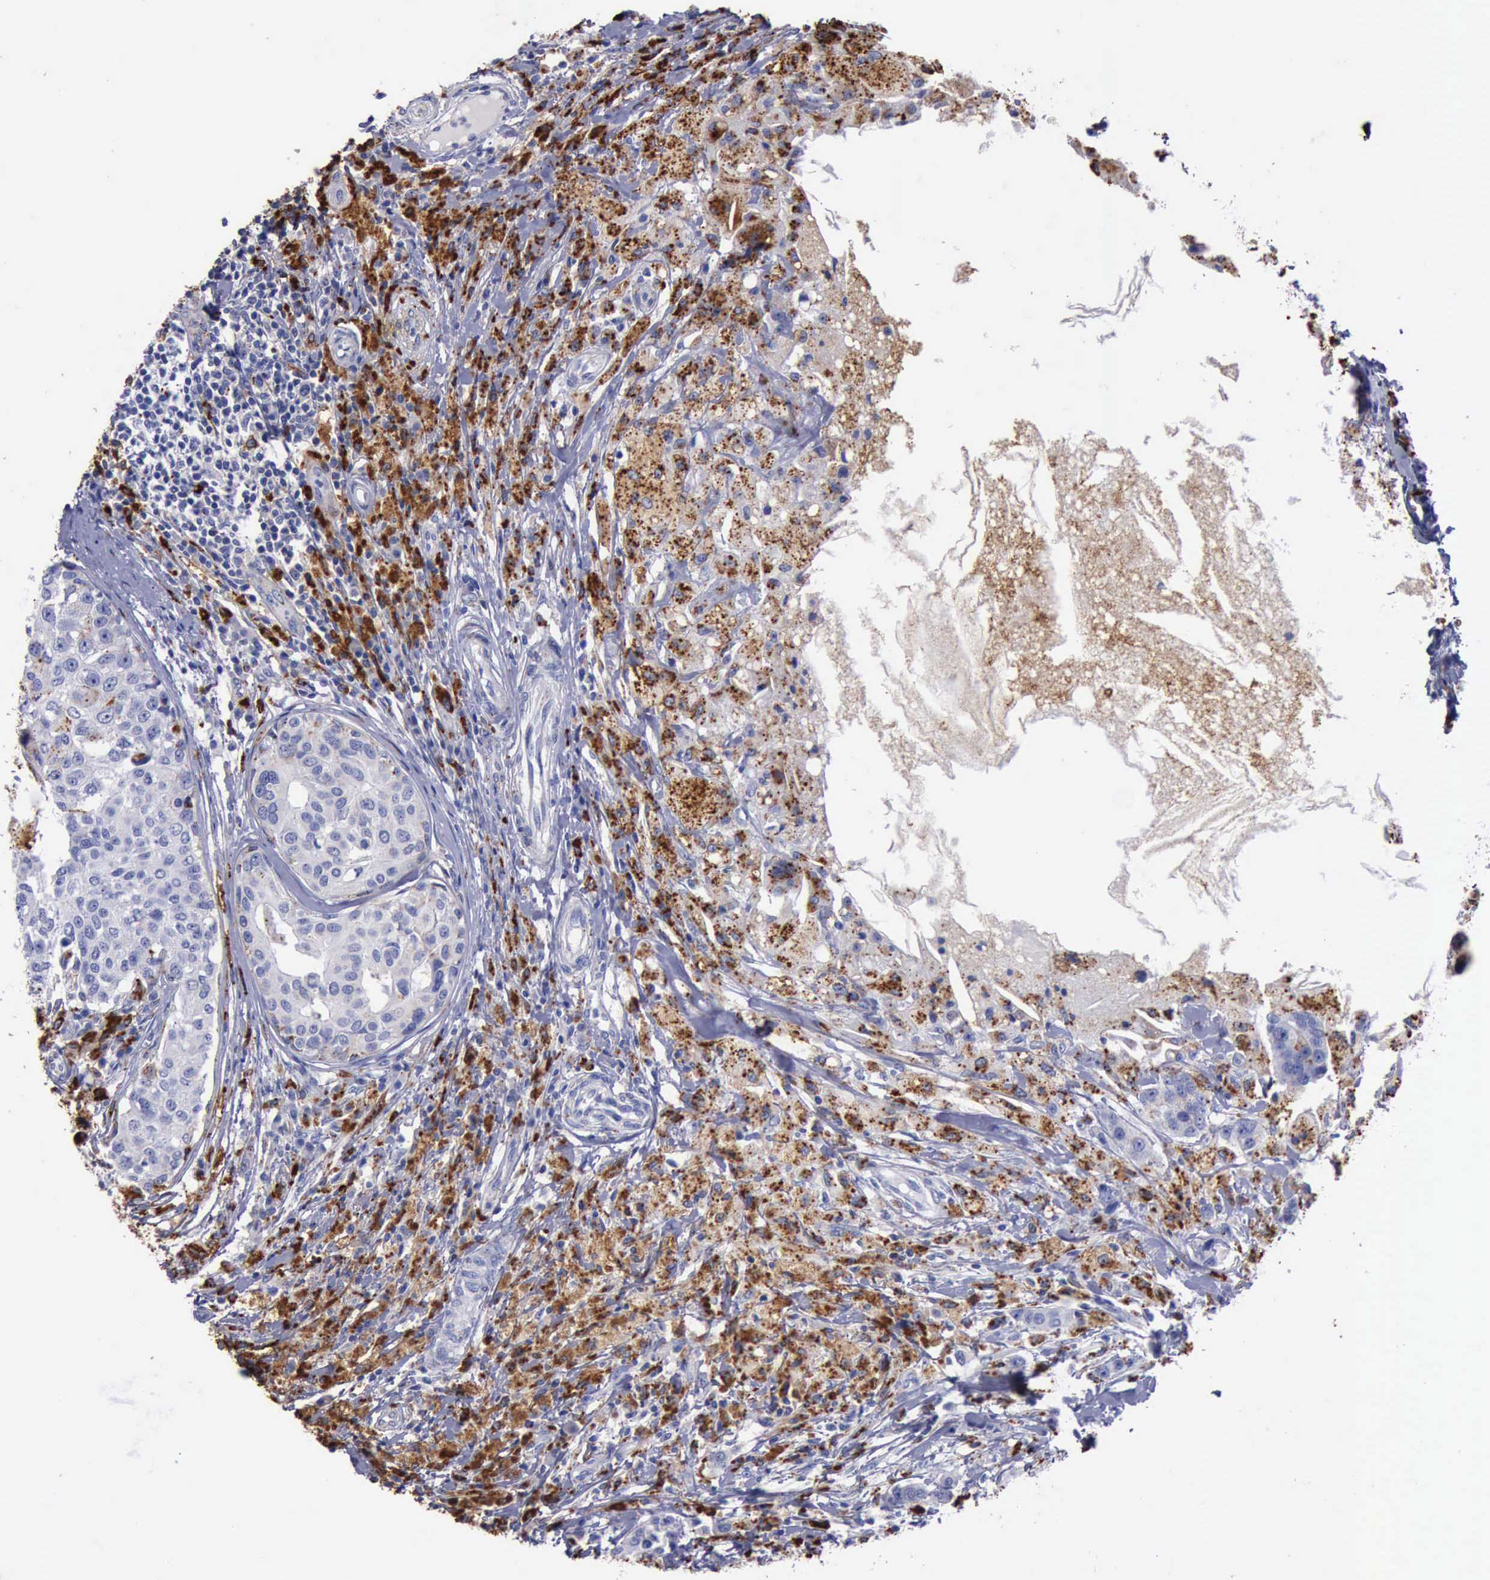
{"staining": {"intensity": "weak", "quantity": "<25%", "location": "cytoplasmic/membranous"}, "tissue": "breast cancer", "cell_type": "Tumor cells", "image_type": "cancer", "snomed": [{"axis": "morphology", "description": "Duct carcinoma"}, {"axis": "topography", "description": "Breast"}], "caption": "The immunohistochemistry image has no significant positivity in tumor cells of breast cancer tissue.", "gene": "CTSD", "patient": {"sex": "female", "age": 27}}